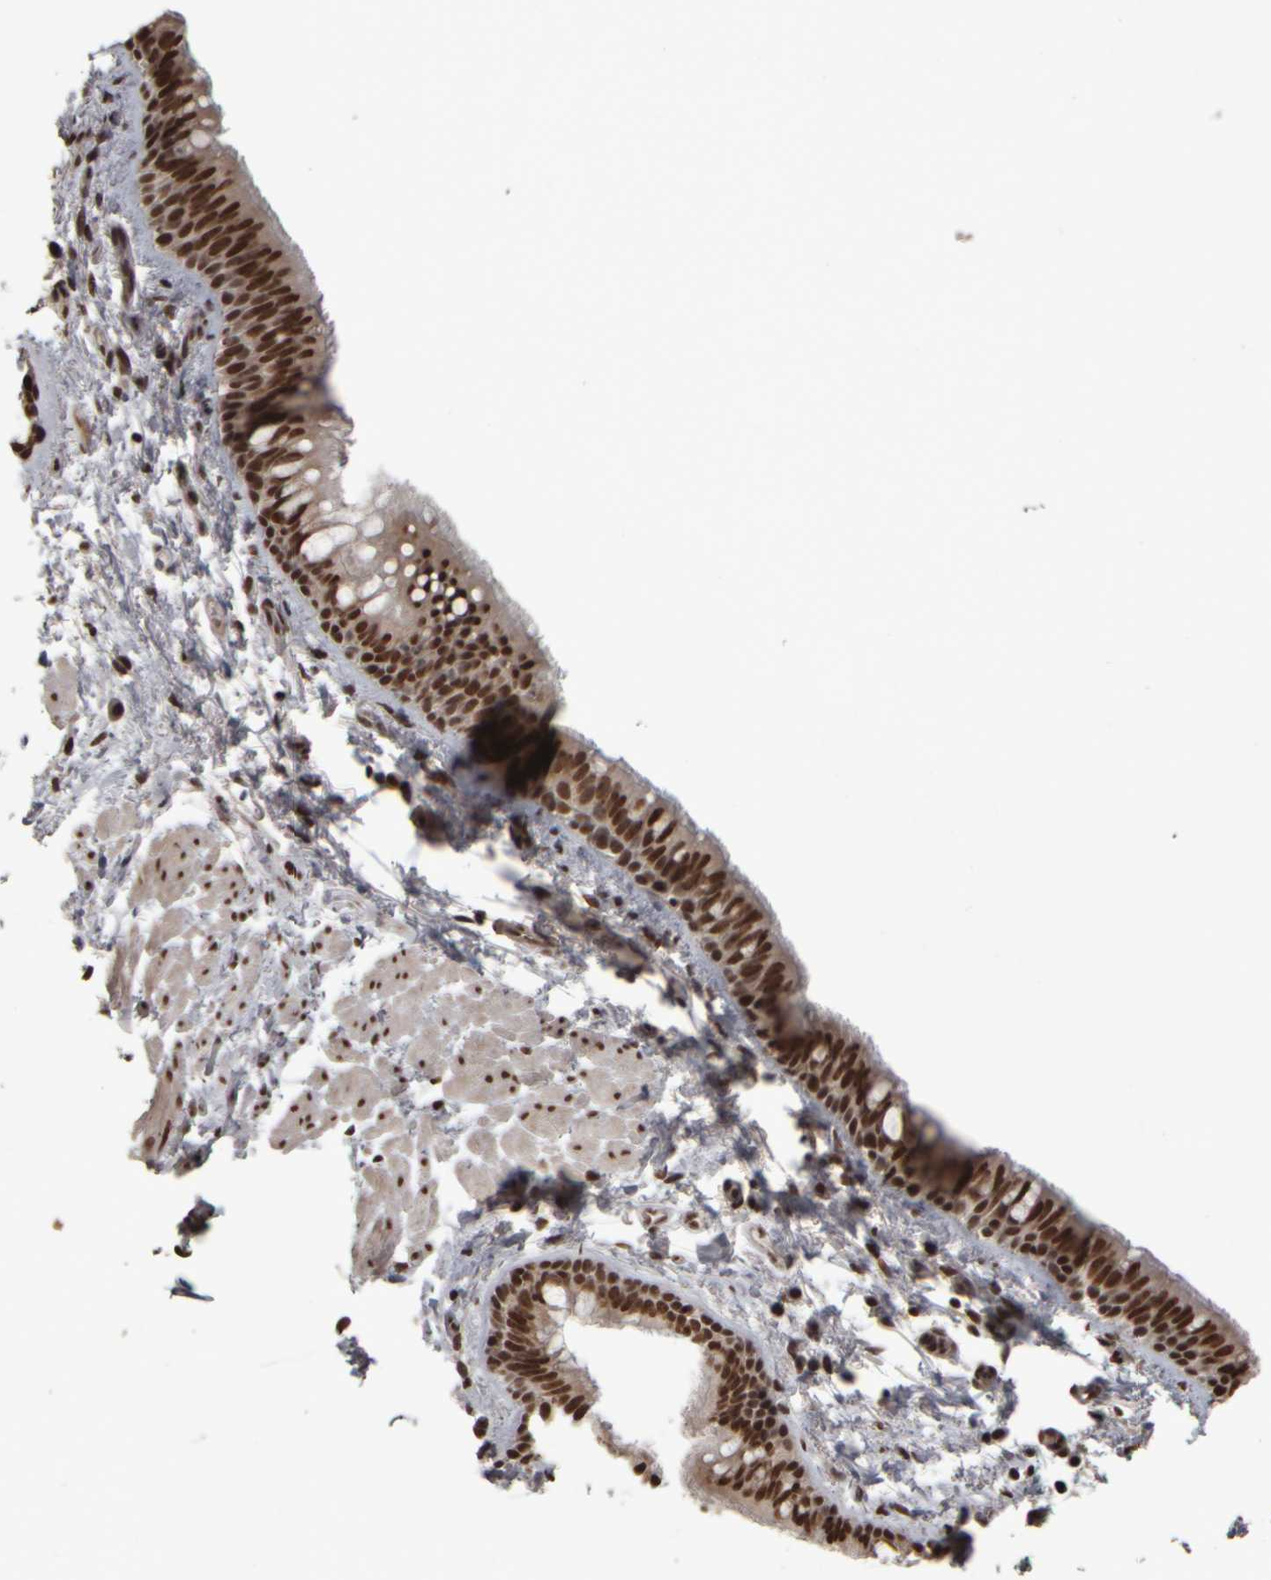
{"staining": {"intensity": "strong", "quantity": ">75%", "location": "cytoplasmic/membranous,nuclear"}, "tissue": "bronchus", "cell_type": "Respiratory epithelial cells", "image_type": "normal", "snomed": [{"axis": "morphology", "description": "Normal tissue, NOS"}, {"axis": "topography", "description": "Cartilage tissue"}, {"axis": "topography", "description": "Bronchus"}, {"axis": "topography", "description": "Lung"}], "caption": "Bronchus stained for a protein exhibits strong cytoplasmic/membranous,nuclear positivity in respiratory epithelial cells. Nuclei are stained in blue.", "gene": "ZFHX4", "patient": {"sex": "male", "age": 64}}